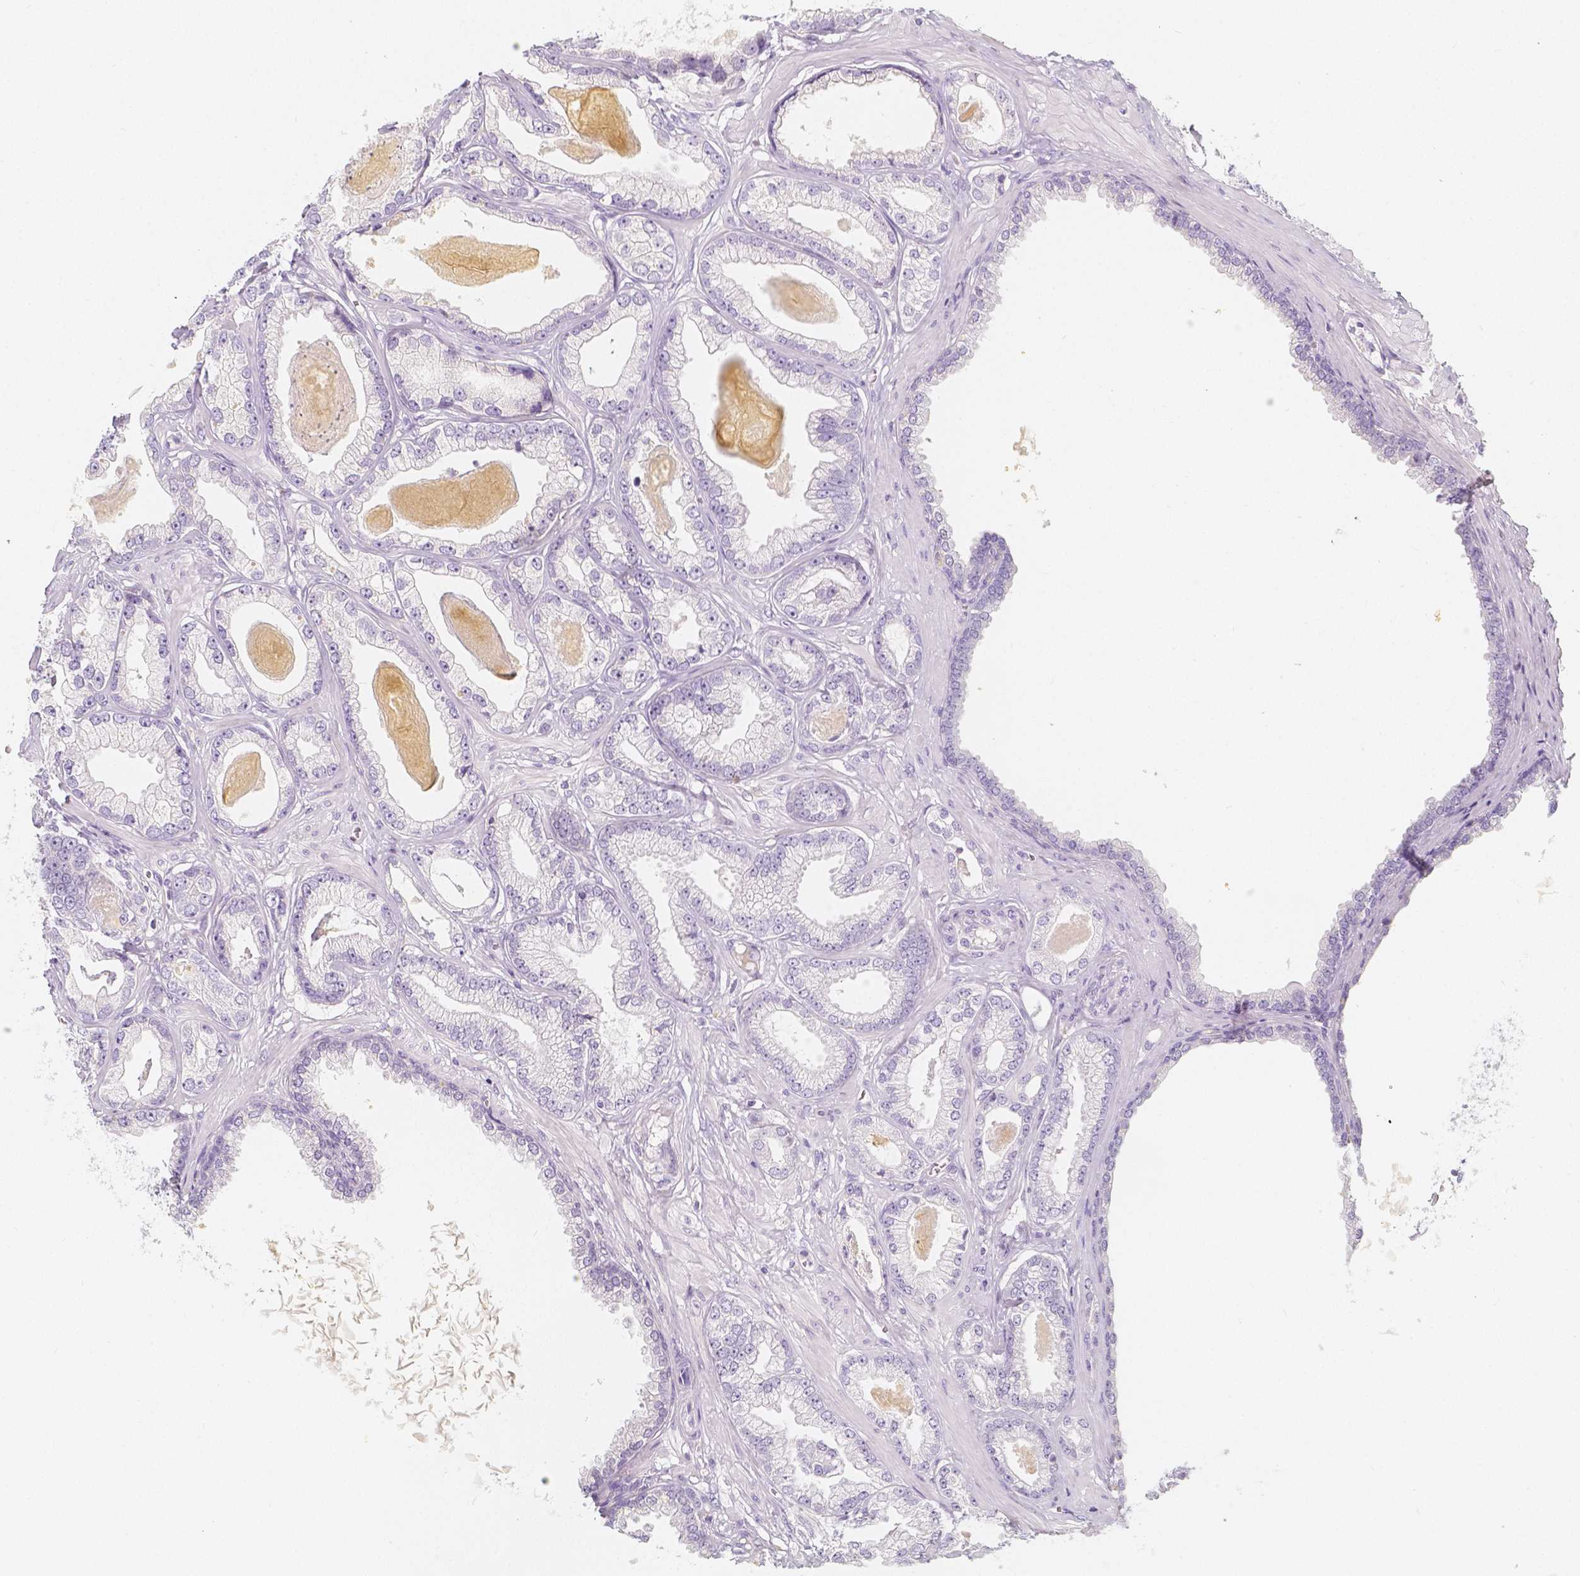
{"staining": {"intensity": "negative", "quantity": "none", "location": "none"}, "tissue": "prostate cancer", "cell_type": "Tumor cells", "image_type": "cancer", "snomed": [{"axis": "morphology", "description": "Adenocarcinoma, Low grade"}, {"axis": "topography", "description": "Prostate"}], "caption": "Immunohistochemical staining of prostate cancer shows no significant positivity in tumor cells.", "gene": "BATF", "patient": {"sex": "male", "age": 64}}